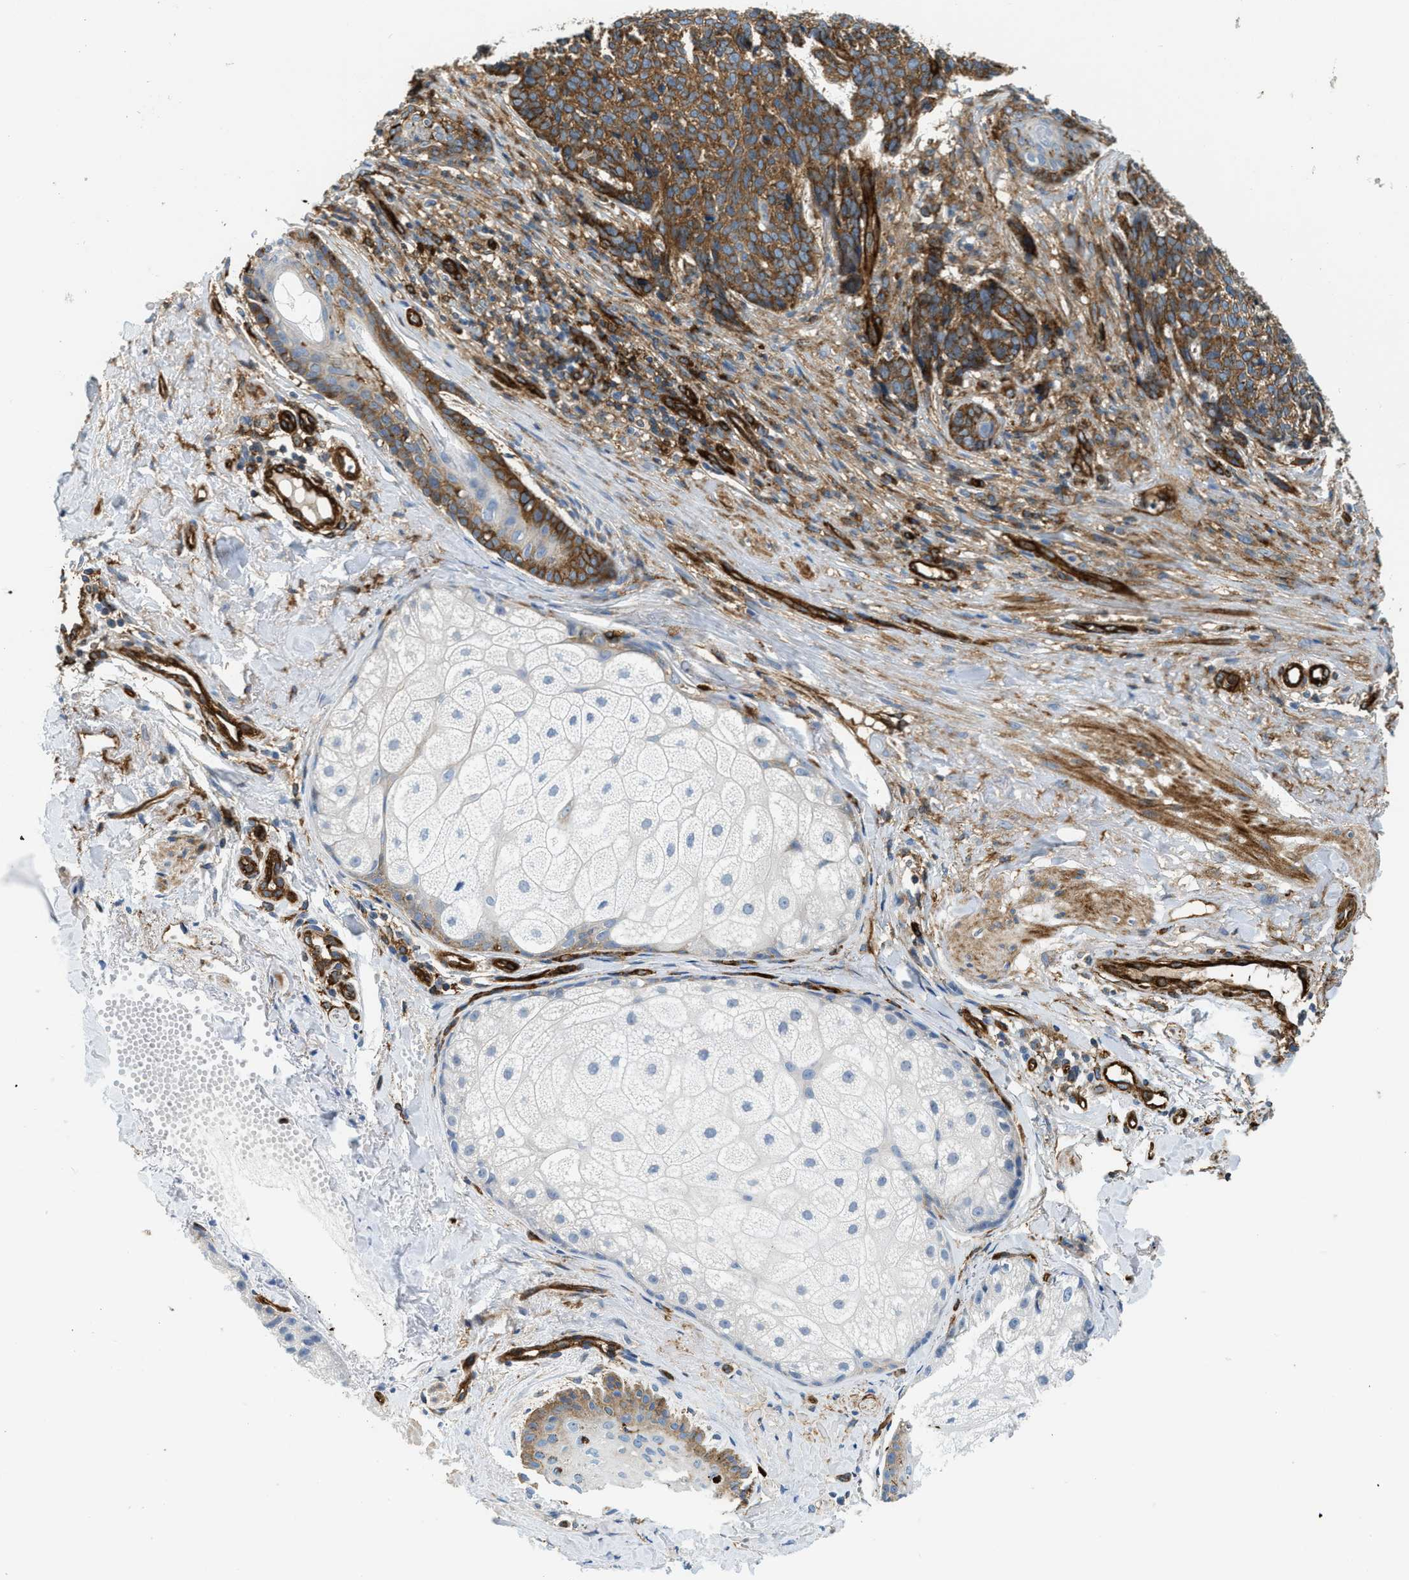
{"staining": {"intensity": "moderate", "quantity": ">75%", "location": "cytoplasmic/membranous"}, "tissue": "skin cancer", "cell_type": "Tumor cells", "image_type": "cancer", "snomed": [{"axis": "morphology", "description": "Basal cell carcinoma"}, {"axis": "topography", "description": "Skin"}], "caption": "Immunohistochemical staining of human skin basal cell carcinoma displays medium levels of moderate cytoplasmic/membranous protein positivity in about >75% of tumor cells. The staining was performed using DAB, with brown indicating positive protein expression. Nuclei are stained blue with hematoxylin.", "gene": "HIP1", "patient": {"sex": "male", "age": 84}}